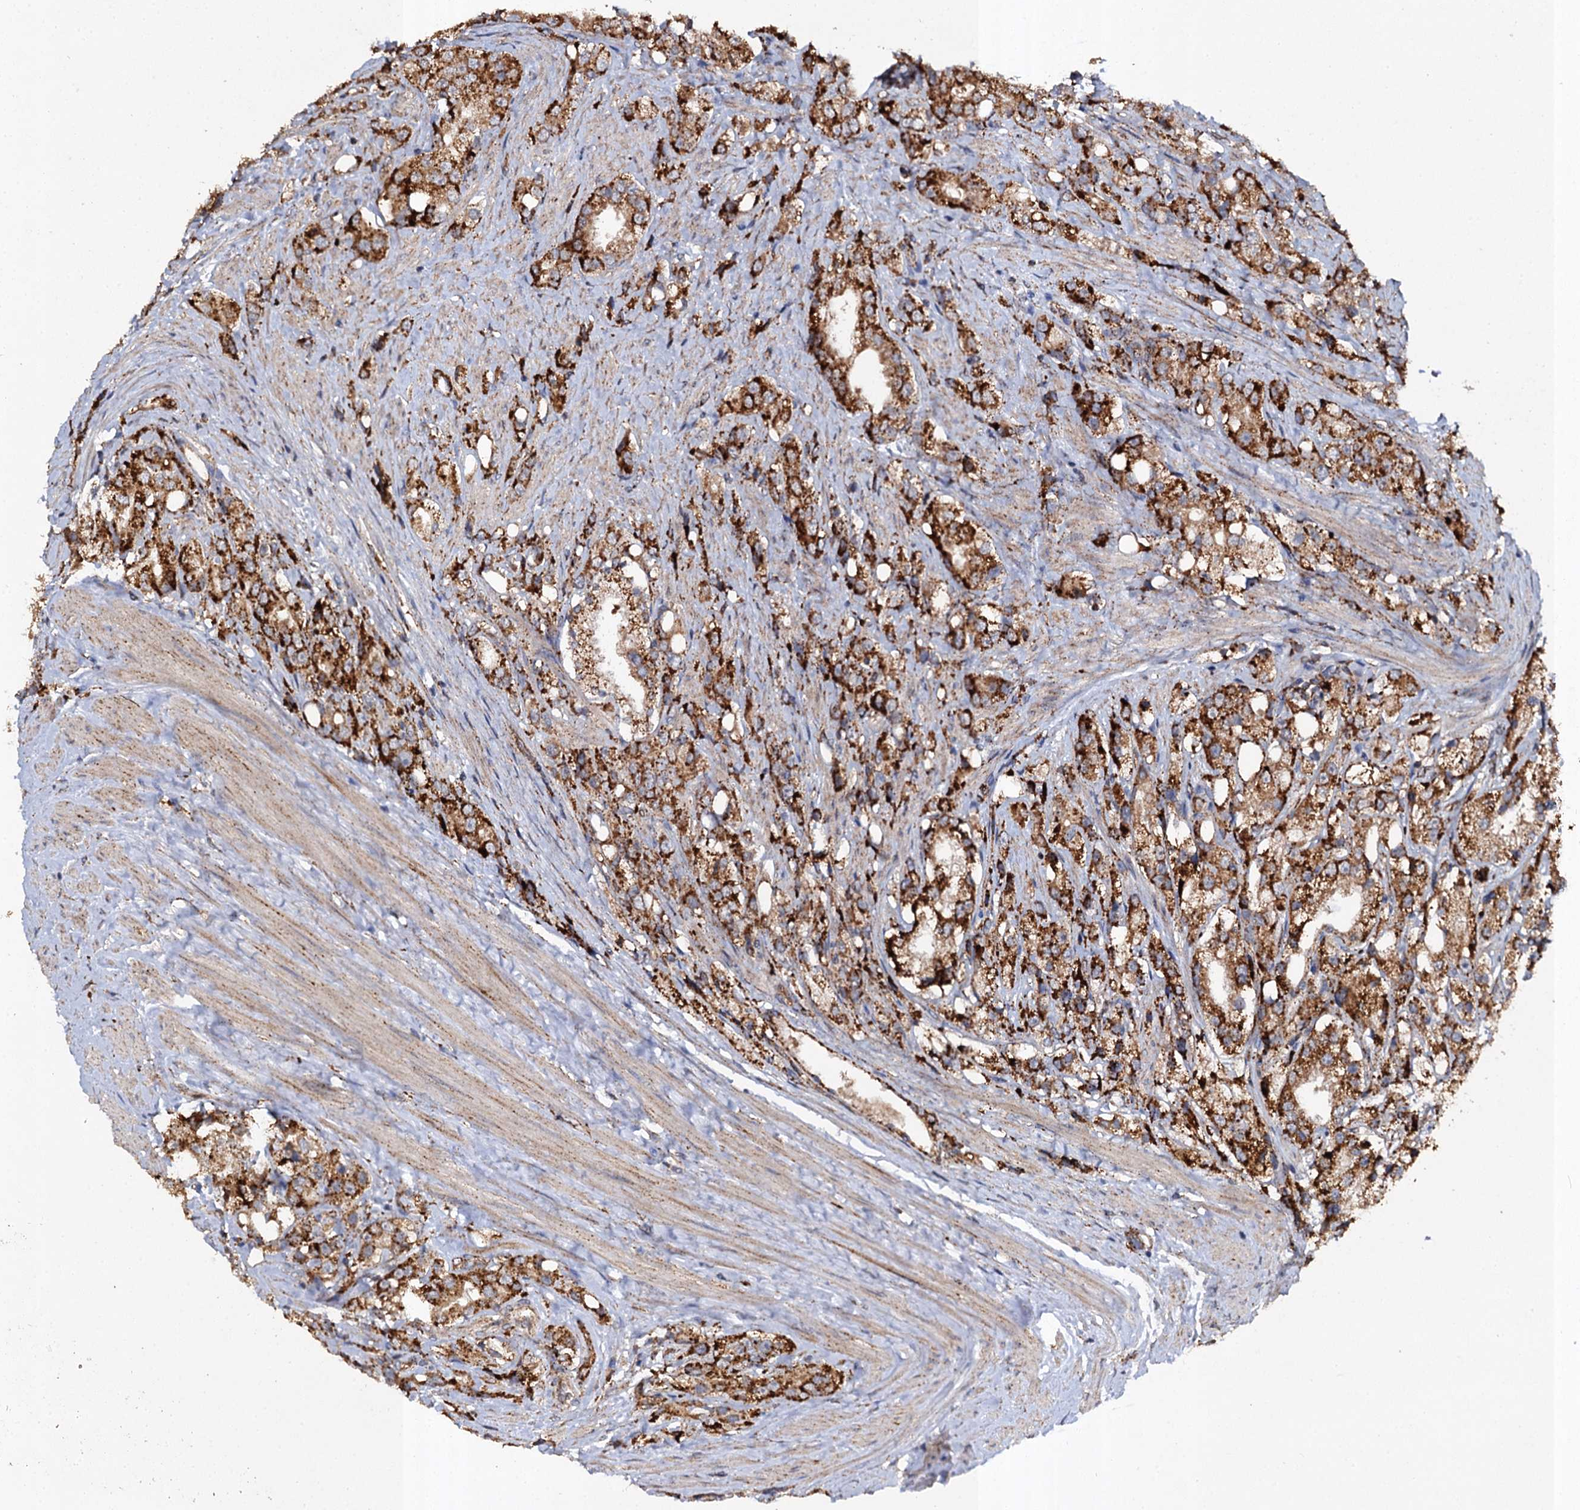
{"staining": {"intensity": "strong", "quantity": ">75%", "location": "cytoplasmic/membranous"}, "tissue": "prostate cancer", "cell_type": "Tumor cells", "image_type": "cancer", "snomed": [{"axis": "morphology", "description": "Adenocarcinoma, NOS"}, {"axis": "topography", "description": "Prostate"}], "caption": "This is a micrograph of immunohistochemistry (IHC) staining of prostate cancer (adenocarcinoma), which shows strong positivity in the cytoplasmic/membranous of tumor cells.", "gene": "GBA1", "patient": {"sex": "male", "age": 79}}